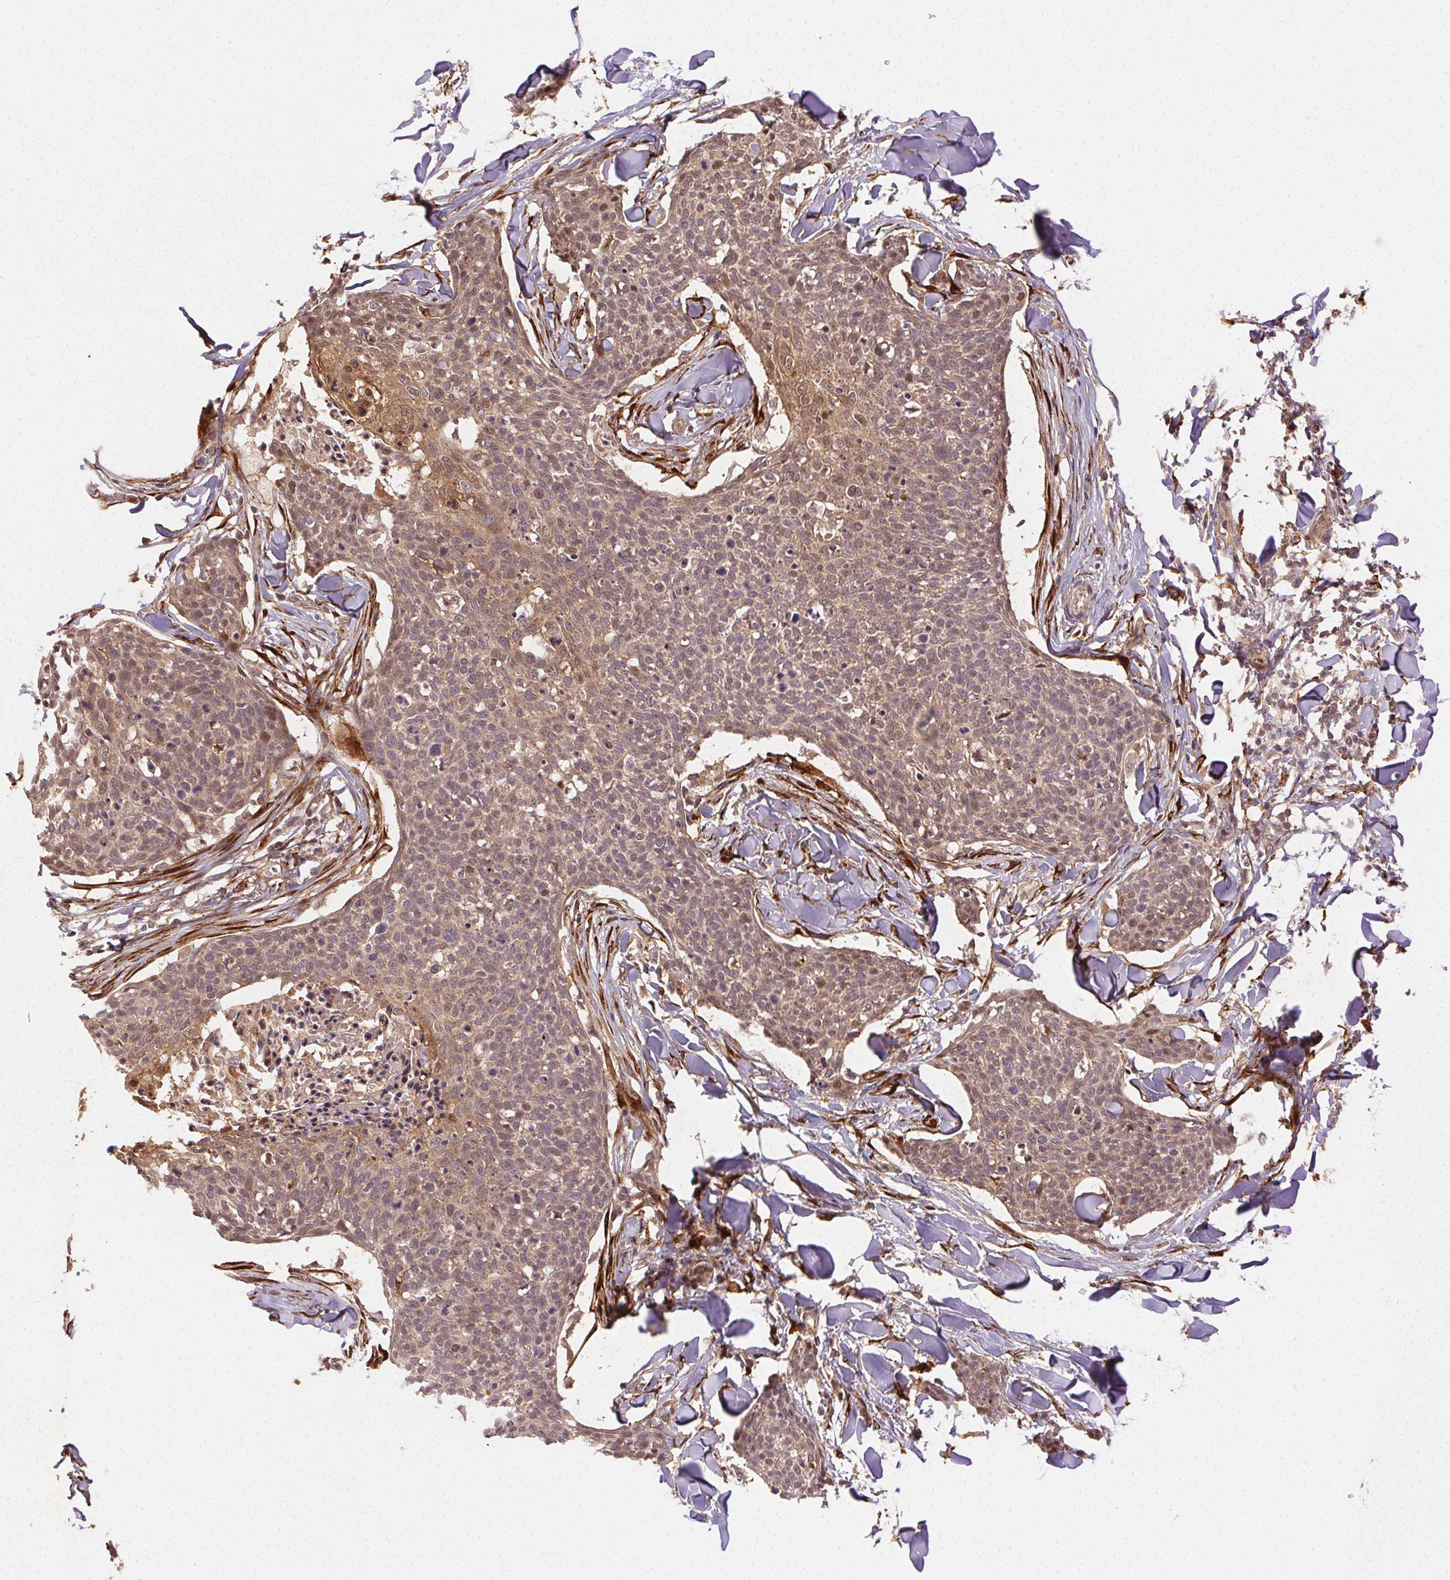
{"staining": {"intensity": "weak", "quantity": ">75%", "location": "cytoplasmic/membranous"}, "tissue": "skin cancer", "cell_type": "Tumor cells", "image_type": "cancer", "snomed": [{"axis": "morphology", "description": "Squamous cell carcinoma, NOS"}, {"axis": "topography", "description": "Skin"}, {"axis": "topography", "description": "Vulva"}], "caption": "Human squamous cell carcinoma (skin) stained with a brown dye displays weak cytoplasmic/membranous positive staining in approximately >75% of tumor cells.", "gene": "KLHL15", "patient": {"sex": "female", "age": 75}}